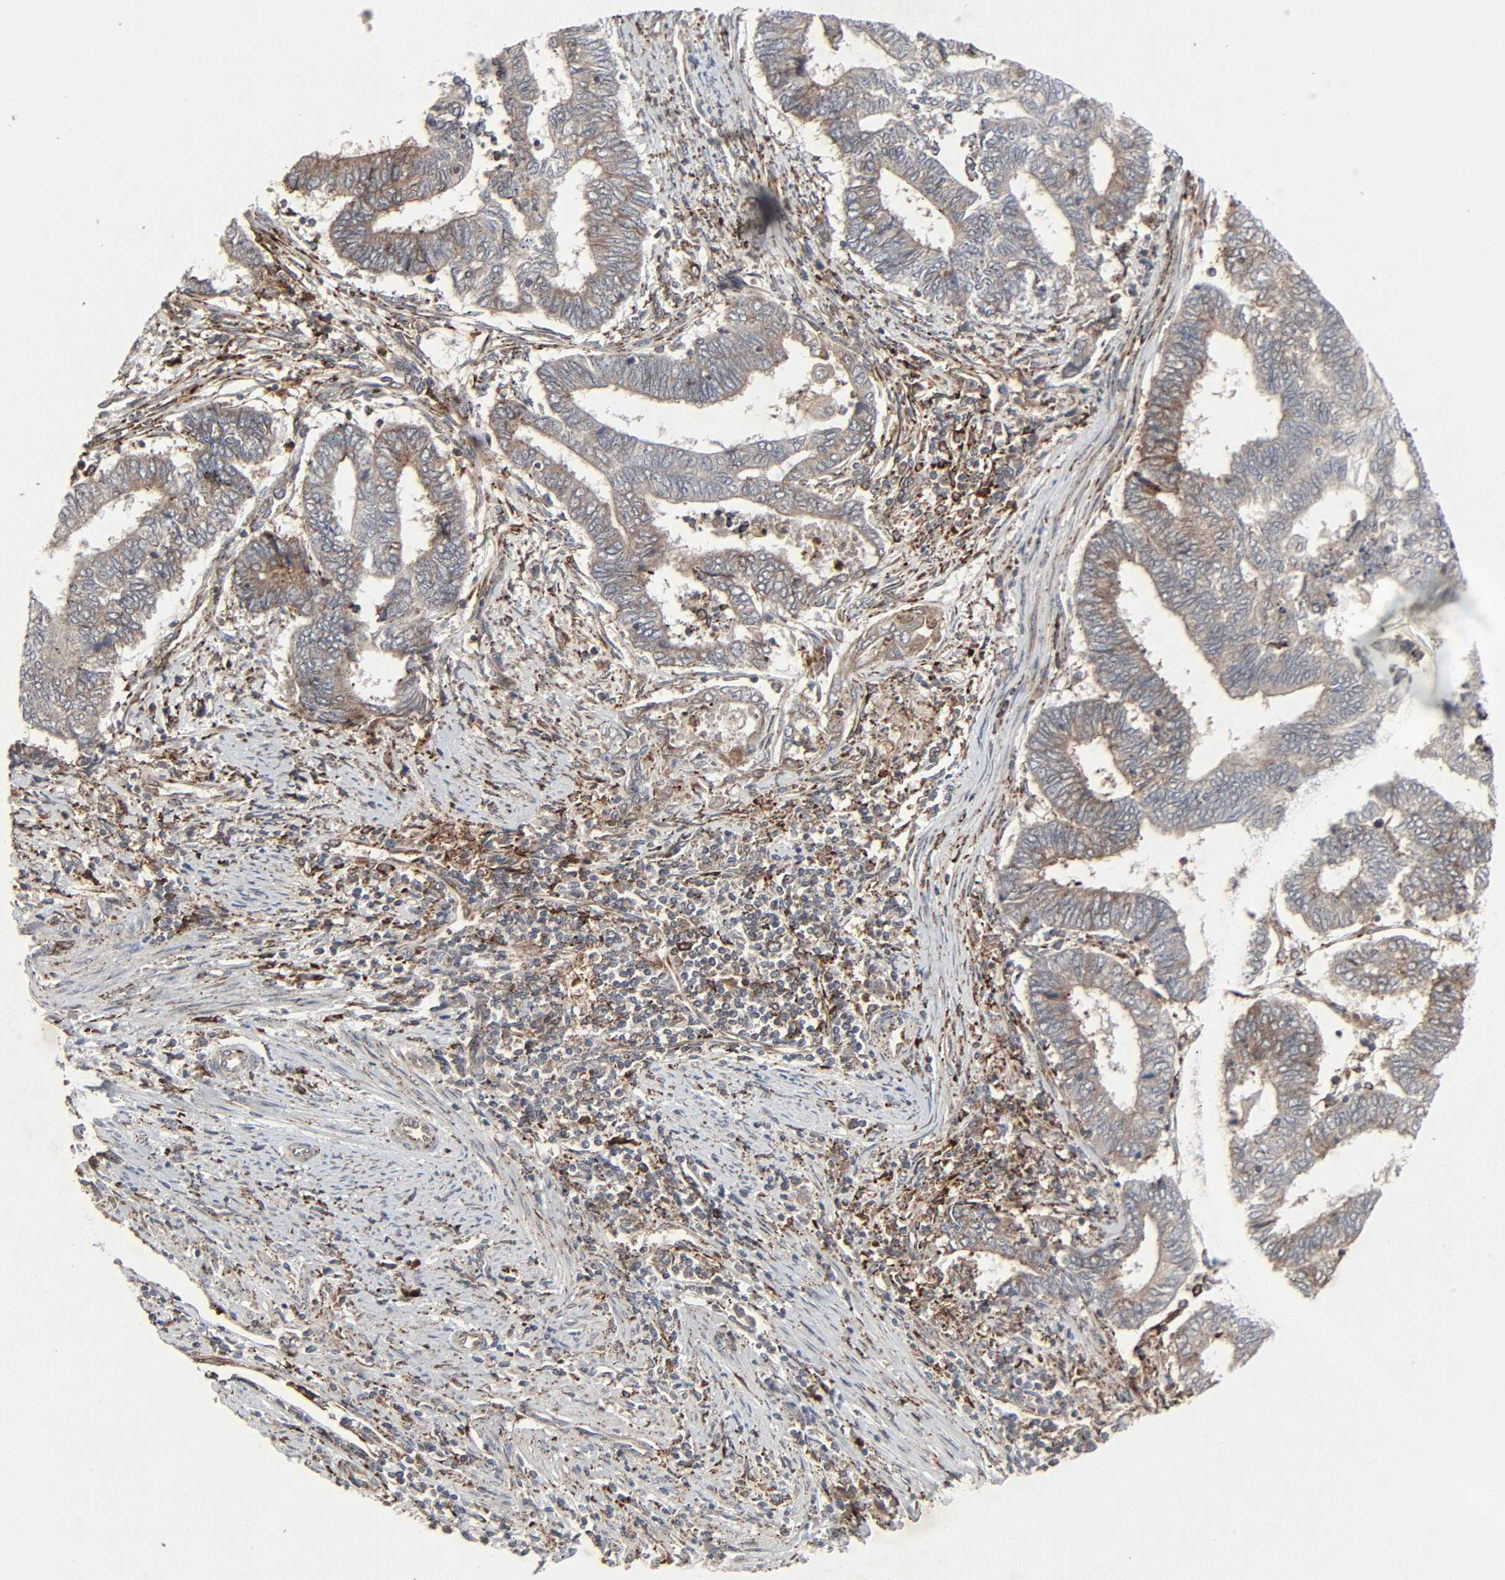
{"staining": {"intensity": "weak", "quantity": ">75%", "location": "cytoplasmic/membranous"}, "tissue": "endometrial cancer", "cell_type": "Tumor cells", "image_type": "cancer", "snomed": [{"axis": "morphology", "description": "Adenocarcinoma, NOS"}, {"axis": "topography", "description": "Uterus"}, {"axis": "topography", "description": "Endometrium"}], "caption": "High-power microscopy captured an immunohistochemistry (IHC) image of adenocarcinoma (endometrial), revealing weak cytoplasmic/membranous positivity in about >75% of tumor cells.", "gene": "ADCY4", "patient": {"sex": "female", "age": 70}}